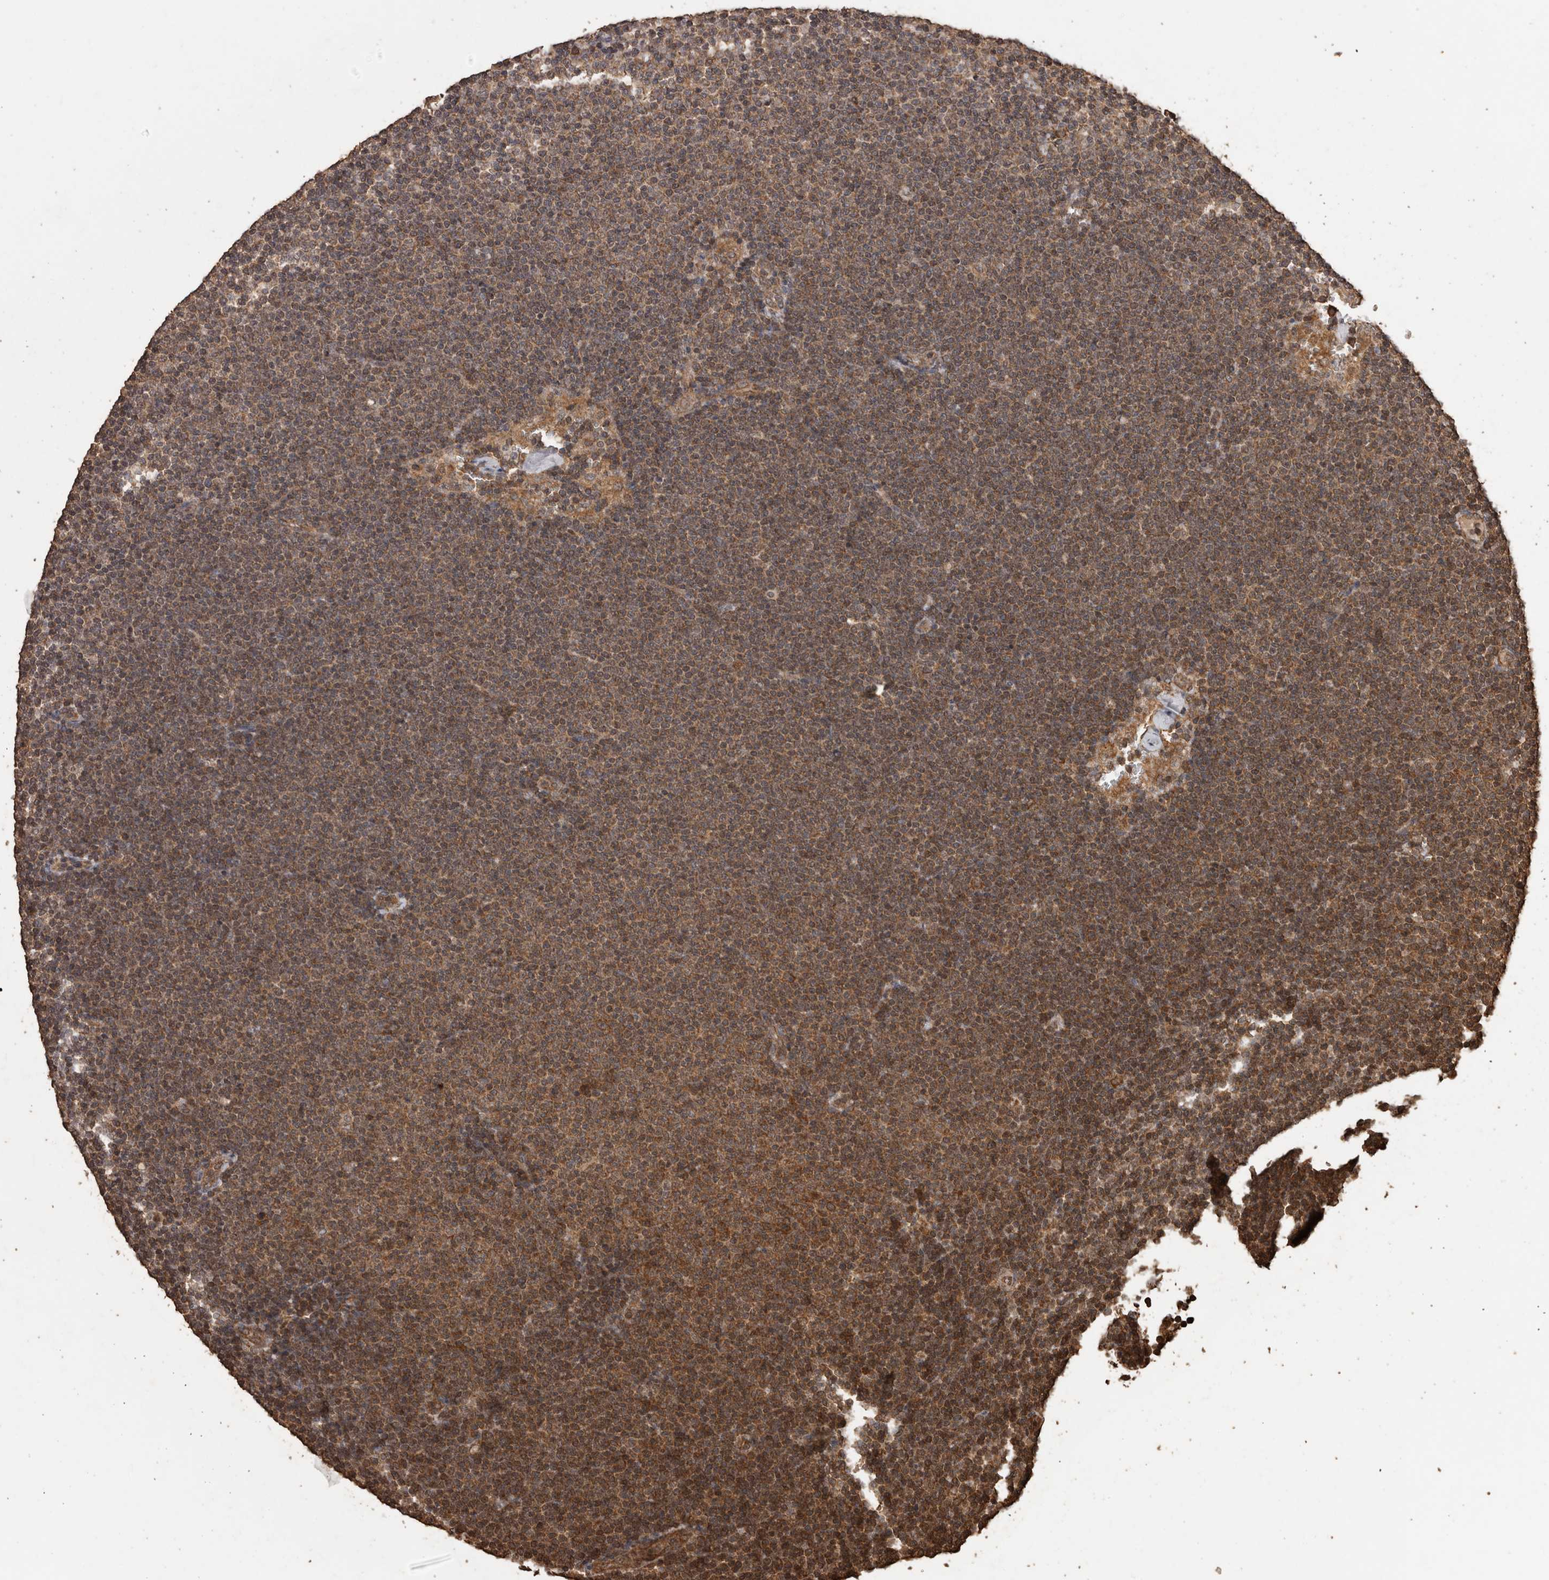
{"staining": {"intensity": "moderate", "quantity": ">75%", "location": "cytoplasmic/membranous"}, "tissue": "lymphoma", "cell_type": "Tumor cells", "image_type": "cancer", "snomed": [{"axis": "morphology", "description": "Malignant lymphoma, non-Hodgkin's type, Low grade"}, {"axis": "topography", "description": "Lymph node"}], "caption": "DAB immunohistochemical staining of human low-grade malignant lymphoma, non-Hodgkin's type shows moderate cytoplasmic/membranous protein staining in about >75% of tumor cells. The staining was performed using DAB to visualize the protein expression in brown, while the nuclei were stained in blue with hematoxylin (Magnification: 20x).", "gene": "PINK1", "patient": {"sex": "female", "age": 53}}